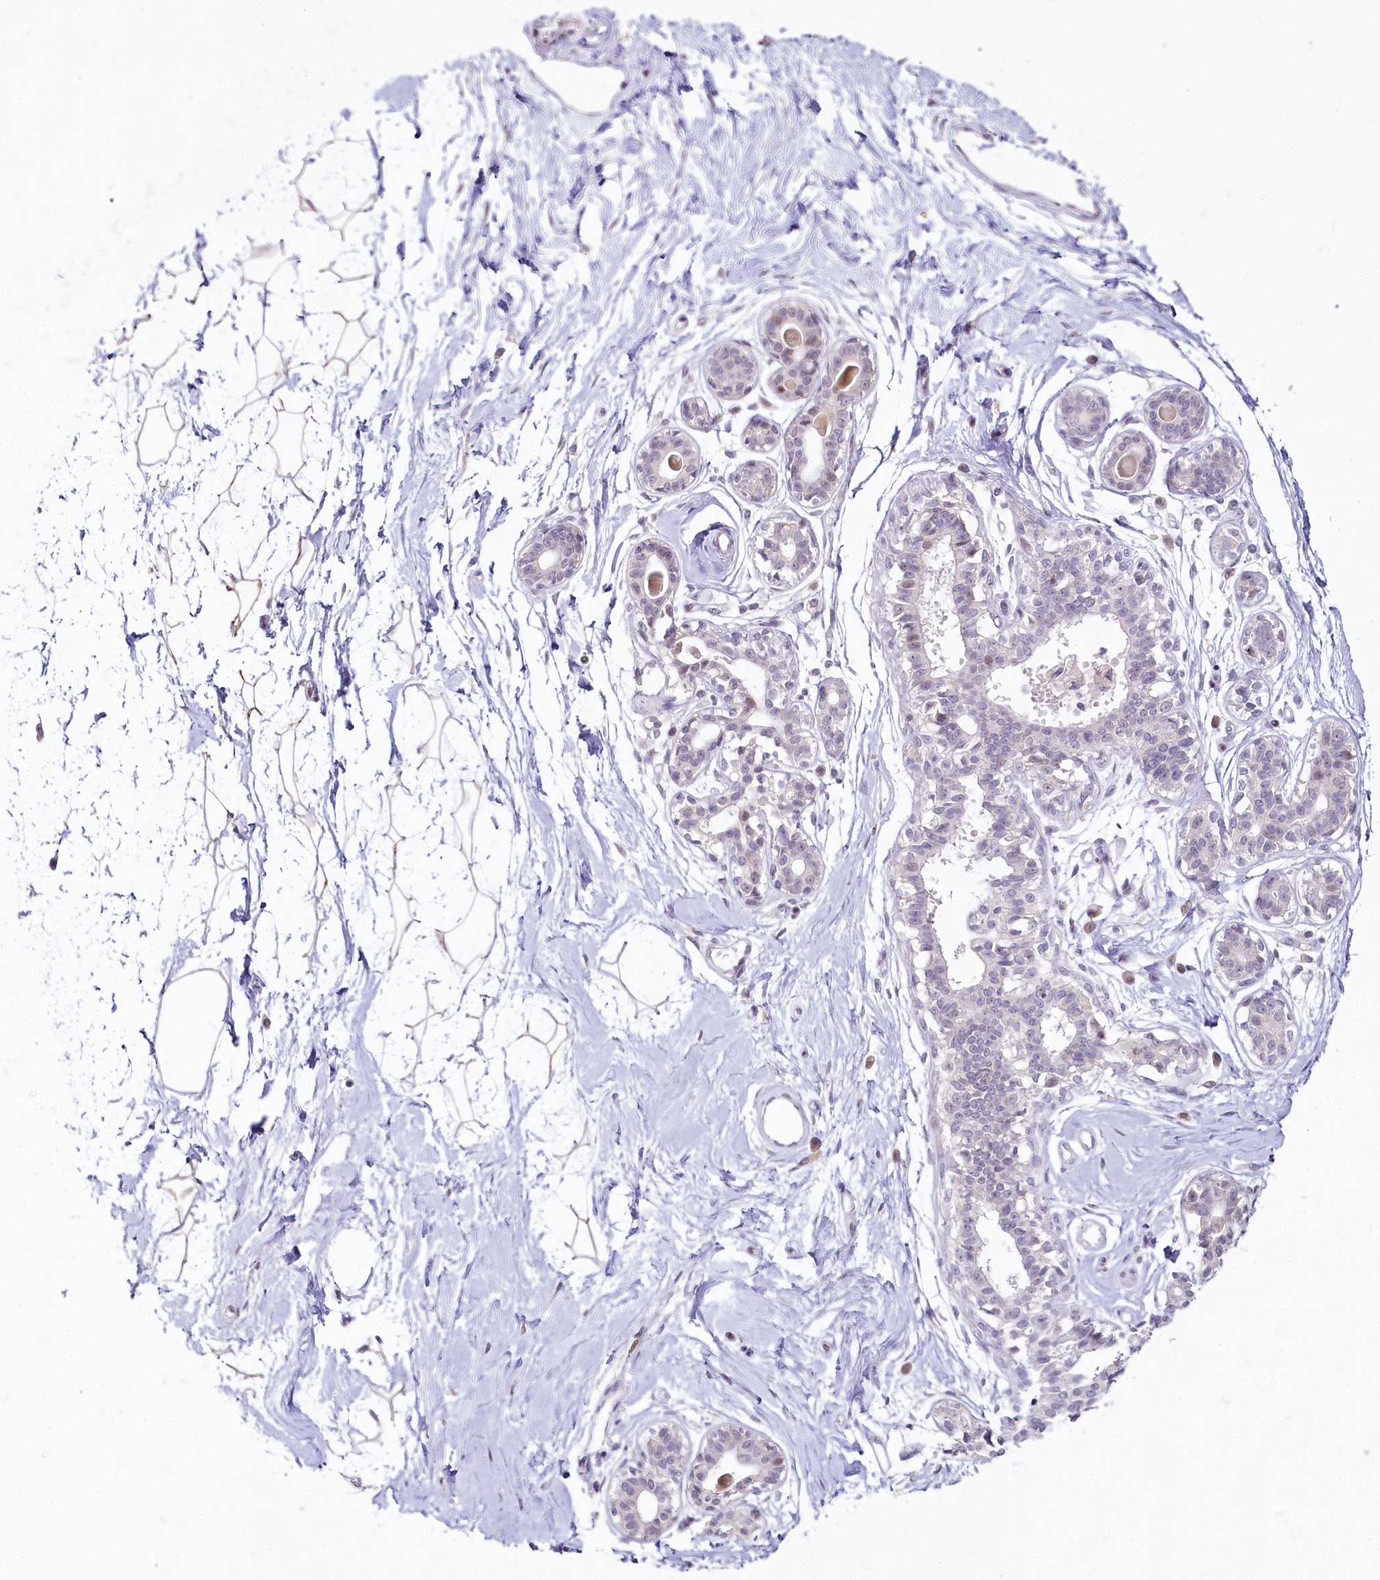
{"staining": {"intensity": "moderate", "quantity": ">75%", "location": "cytoplasmic/membranous"}, "tissue": "breast", "cell_type": "Adipocytes", "image_type": "normal", "snomed": [{"axis": "morphology", "description": "Normal tissue, NOS"}, {"axis": "topography", "description": "Breast"}], "caption": "Immunohistochemistry (IHC) (DAB) staining of benign human breast reveals moderate cytoplasmic/membranous protein positivity in approximately >75% of adipocytes. (Brightfield microscopy of DAB IHC at high magnification).", "gene": "HPD", "patient": {"sex": "female", "age": 45}}